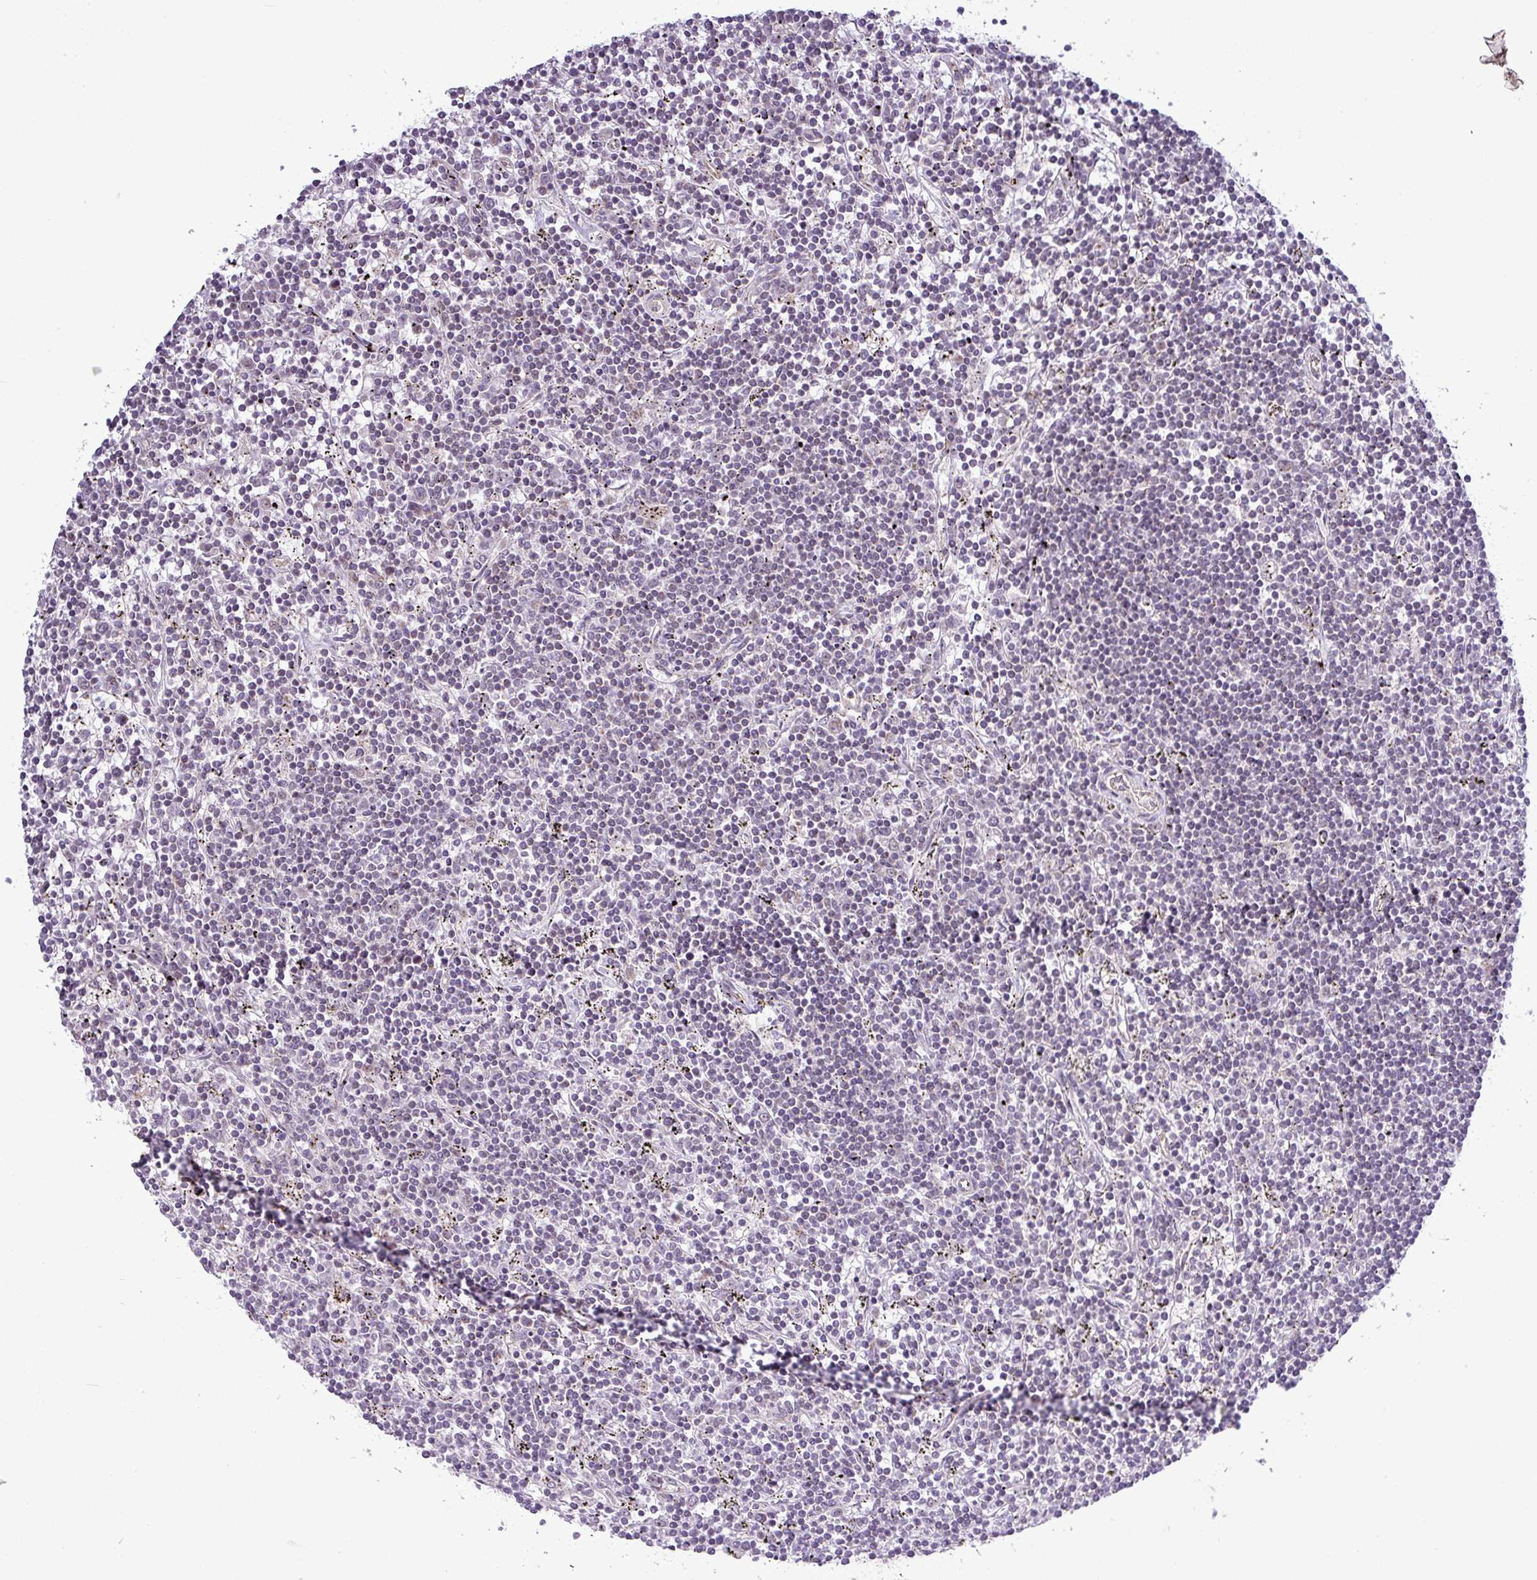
{"staining": {"intensity": "negative", "quantity": "none", "location": "none"}, "tissue": "lymphoma", "cell_type": "Tumor cells", "image_type": "cancer", "snomed": [{"axis": "morphology", "description": "Malignant lymphoma, non-Hodgkin's type, Low grade"}, {"axis": "topography", "description": "Spleen"}], "caption": "Malignant lymphoma, non-Hodgkin's type (low-grade) was stained to show a protein in brown. There is no significant expression in tumor cells. (DAB IHC, high magnification).", "gene": "ZNF217", "patient": {"sex": "male", "age": 76}}